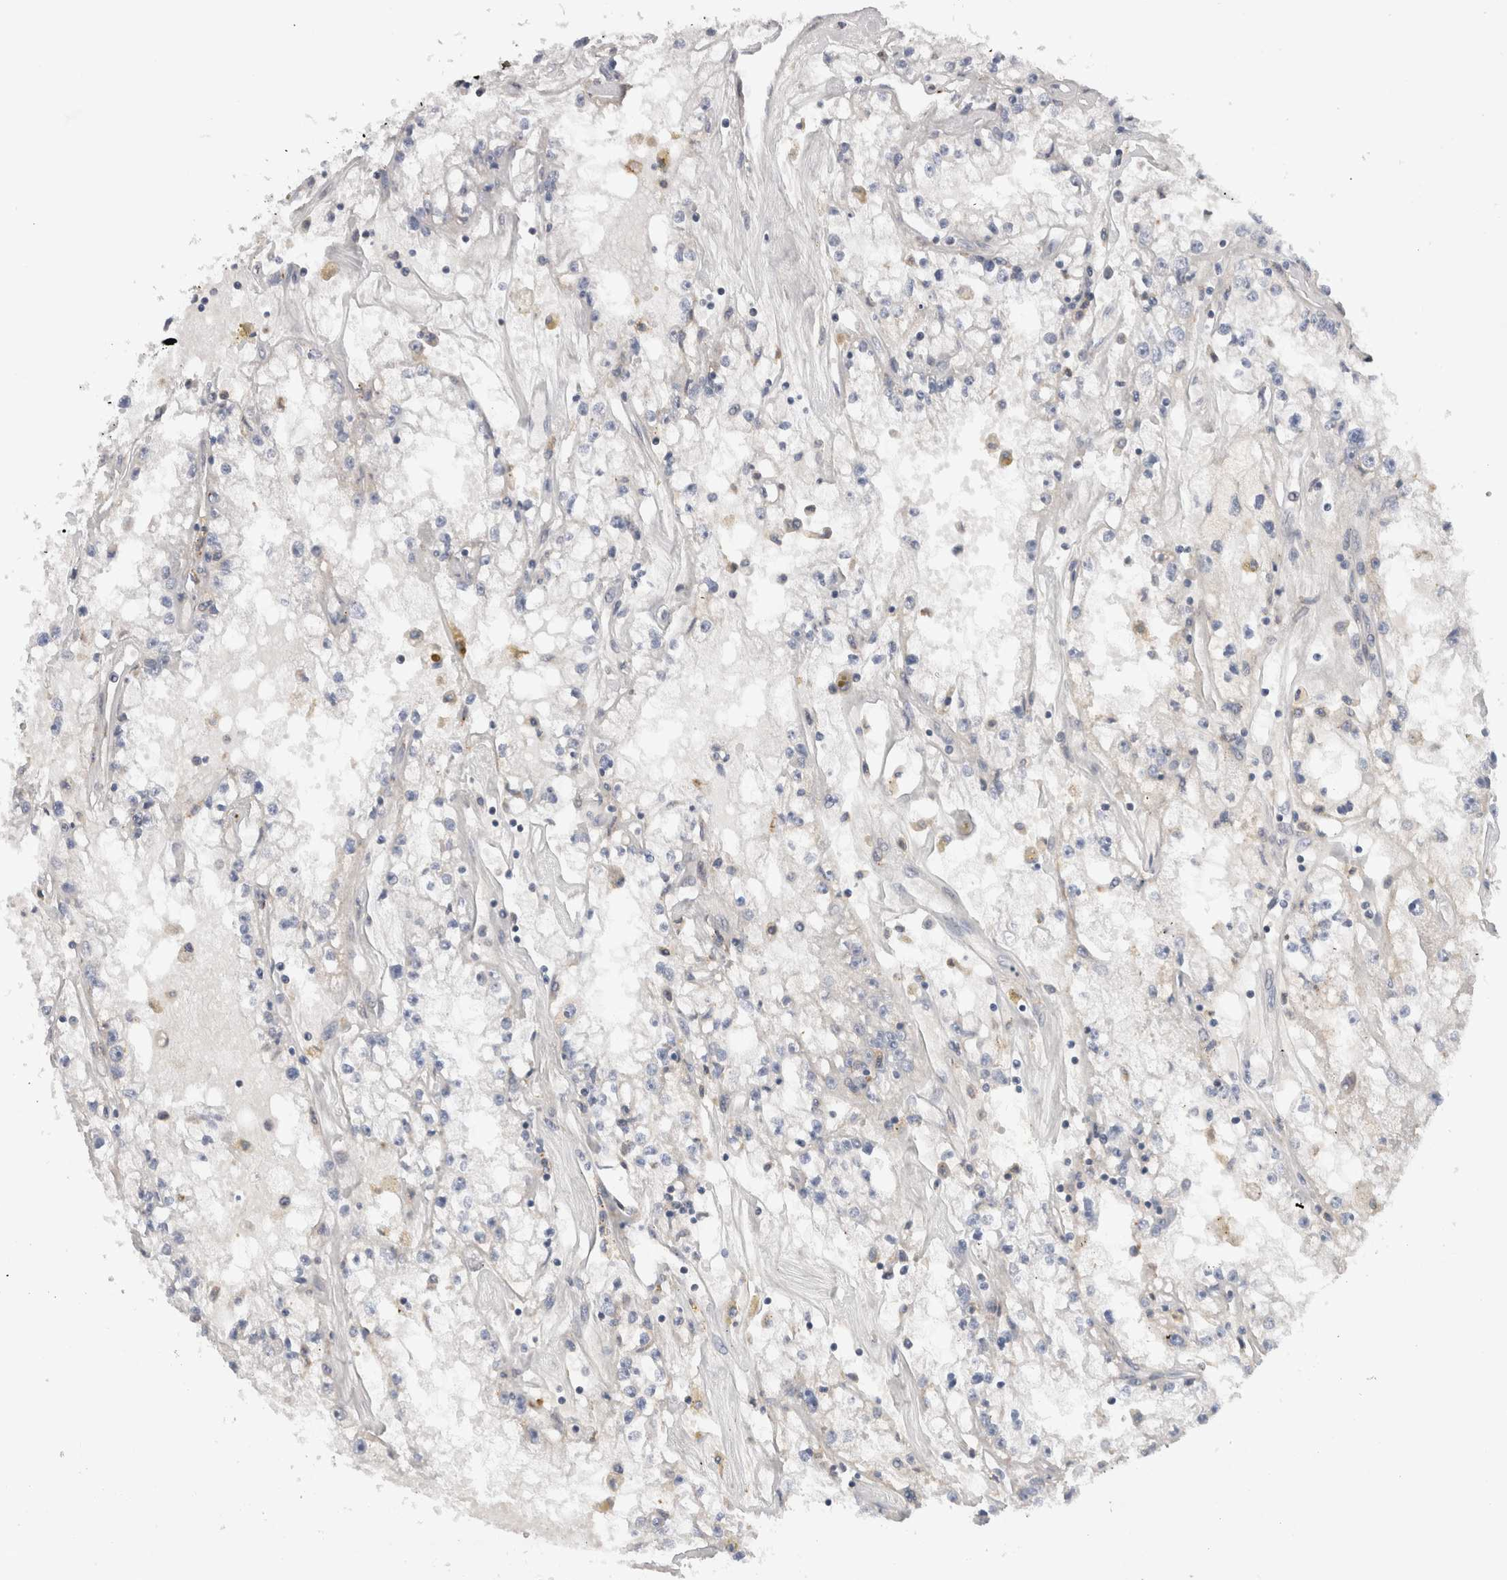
{"staining": {"intensity": "negative", "quantity": "none", "location": "none"}, "tissue": "renal cancer", "cell_type": "Tumor cells", "image_type": "cancer", "snomed": [{"axis": "morphology", "description": "Adenocarcinoma, NOS"}, {"axis": "topography", "description": "Kidney"}], "caption": "Tumor cells show no significant protein expression in renal adenocarcinoma.", "gene": "VCPIP1", "patient": {"sex": "male", "age": 56}}